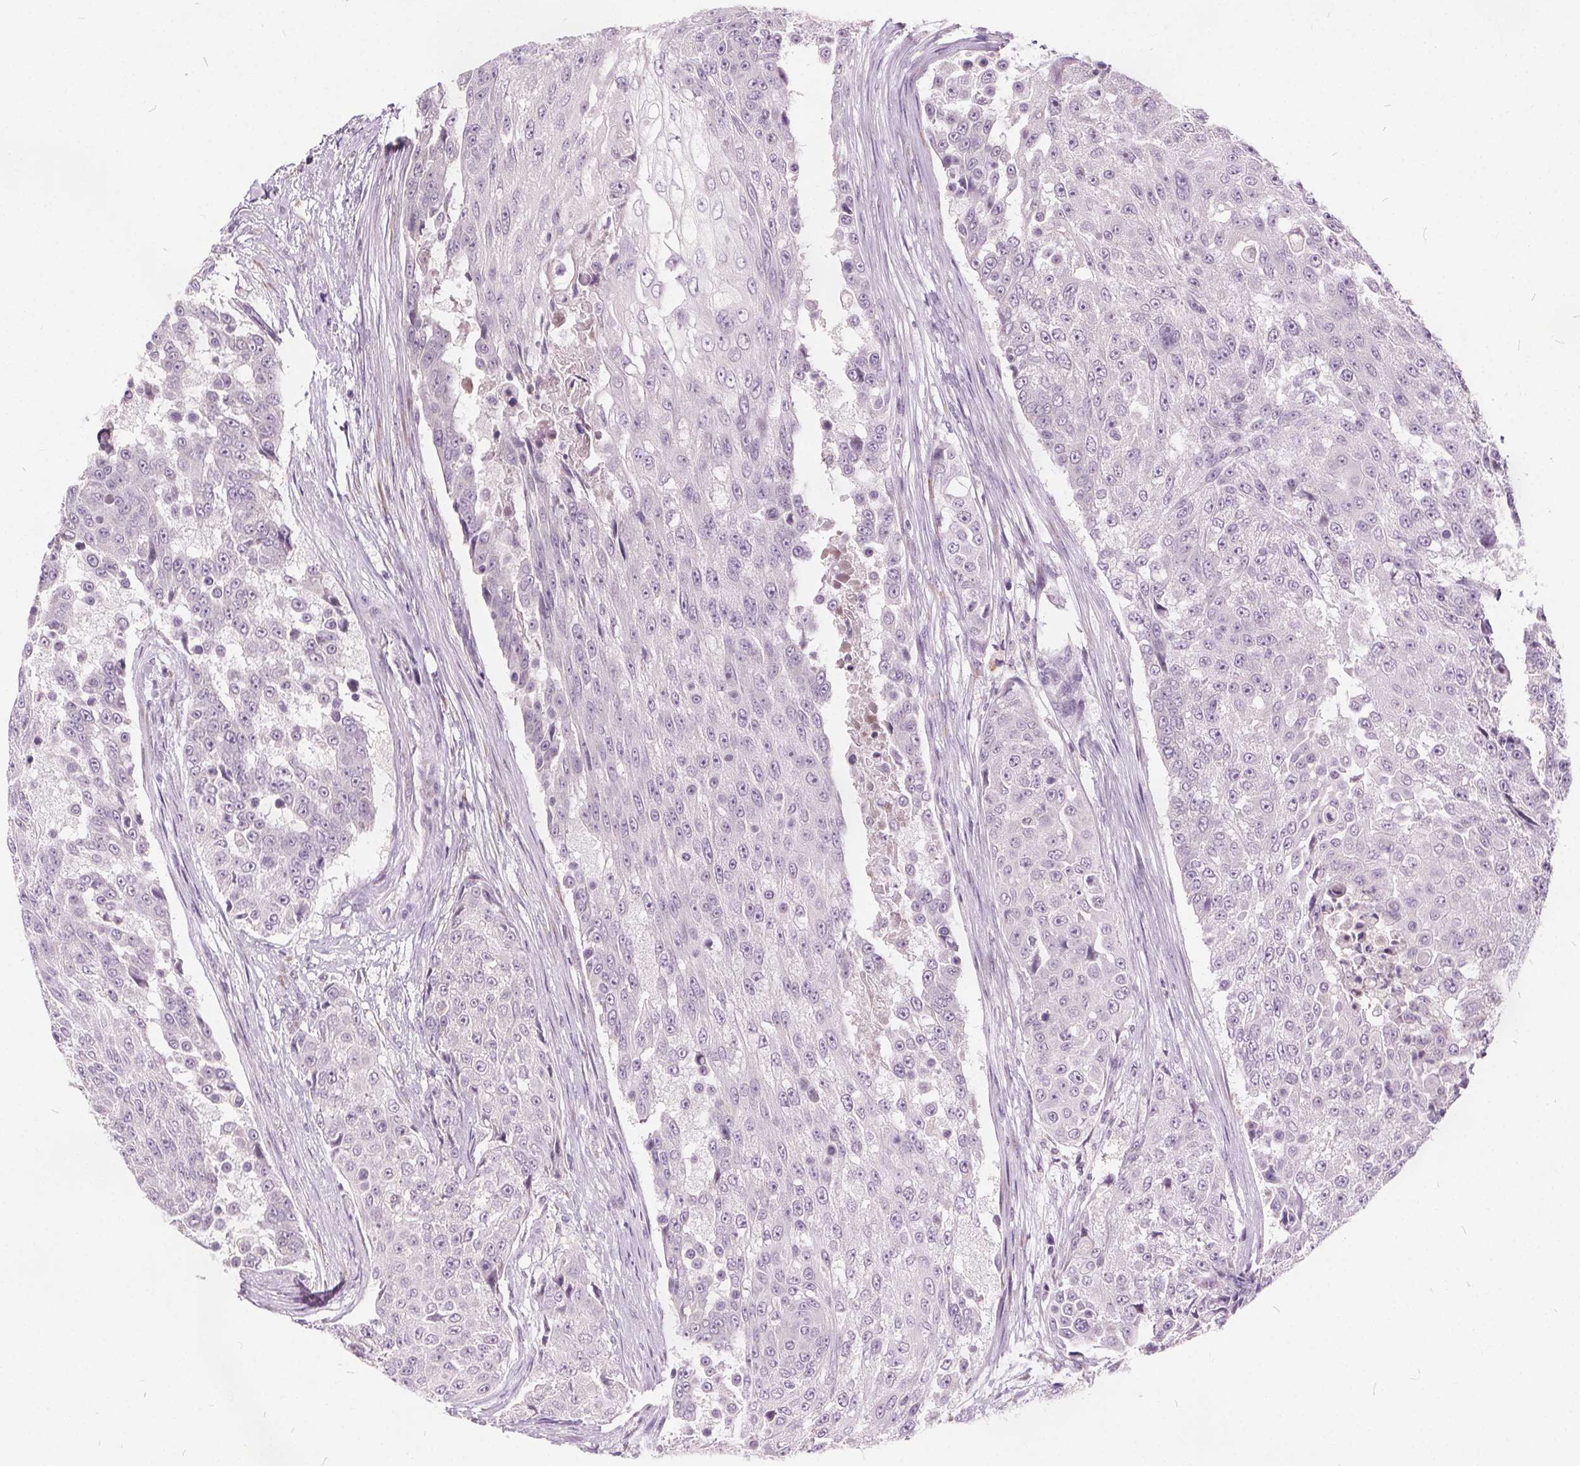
{"staining": {"intensity": "negative", "quantity": "none", "location": "none"}, "tissue": "urothelial cancer", "cell_type": "Tumor cells", "image_type": "cancer", "snomed": [{"axis": "morphology", "description": "Urothelial carcinoma, High grade"}, {"axis": "topography", "description": "Urinary bladder"}], "caption": "Urothelial carcinoma (high-grade) was stained to show a protein in brown. There is no significant expression in tumor cells. (DAB immunohistochemistry (IHC) visualized using brightfield microscopy, high magnification).", "gene": "ACOX2", "patient": {"sex": "female", "age": 63}}